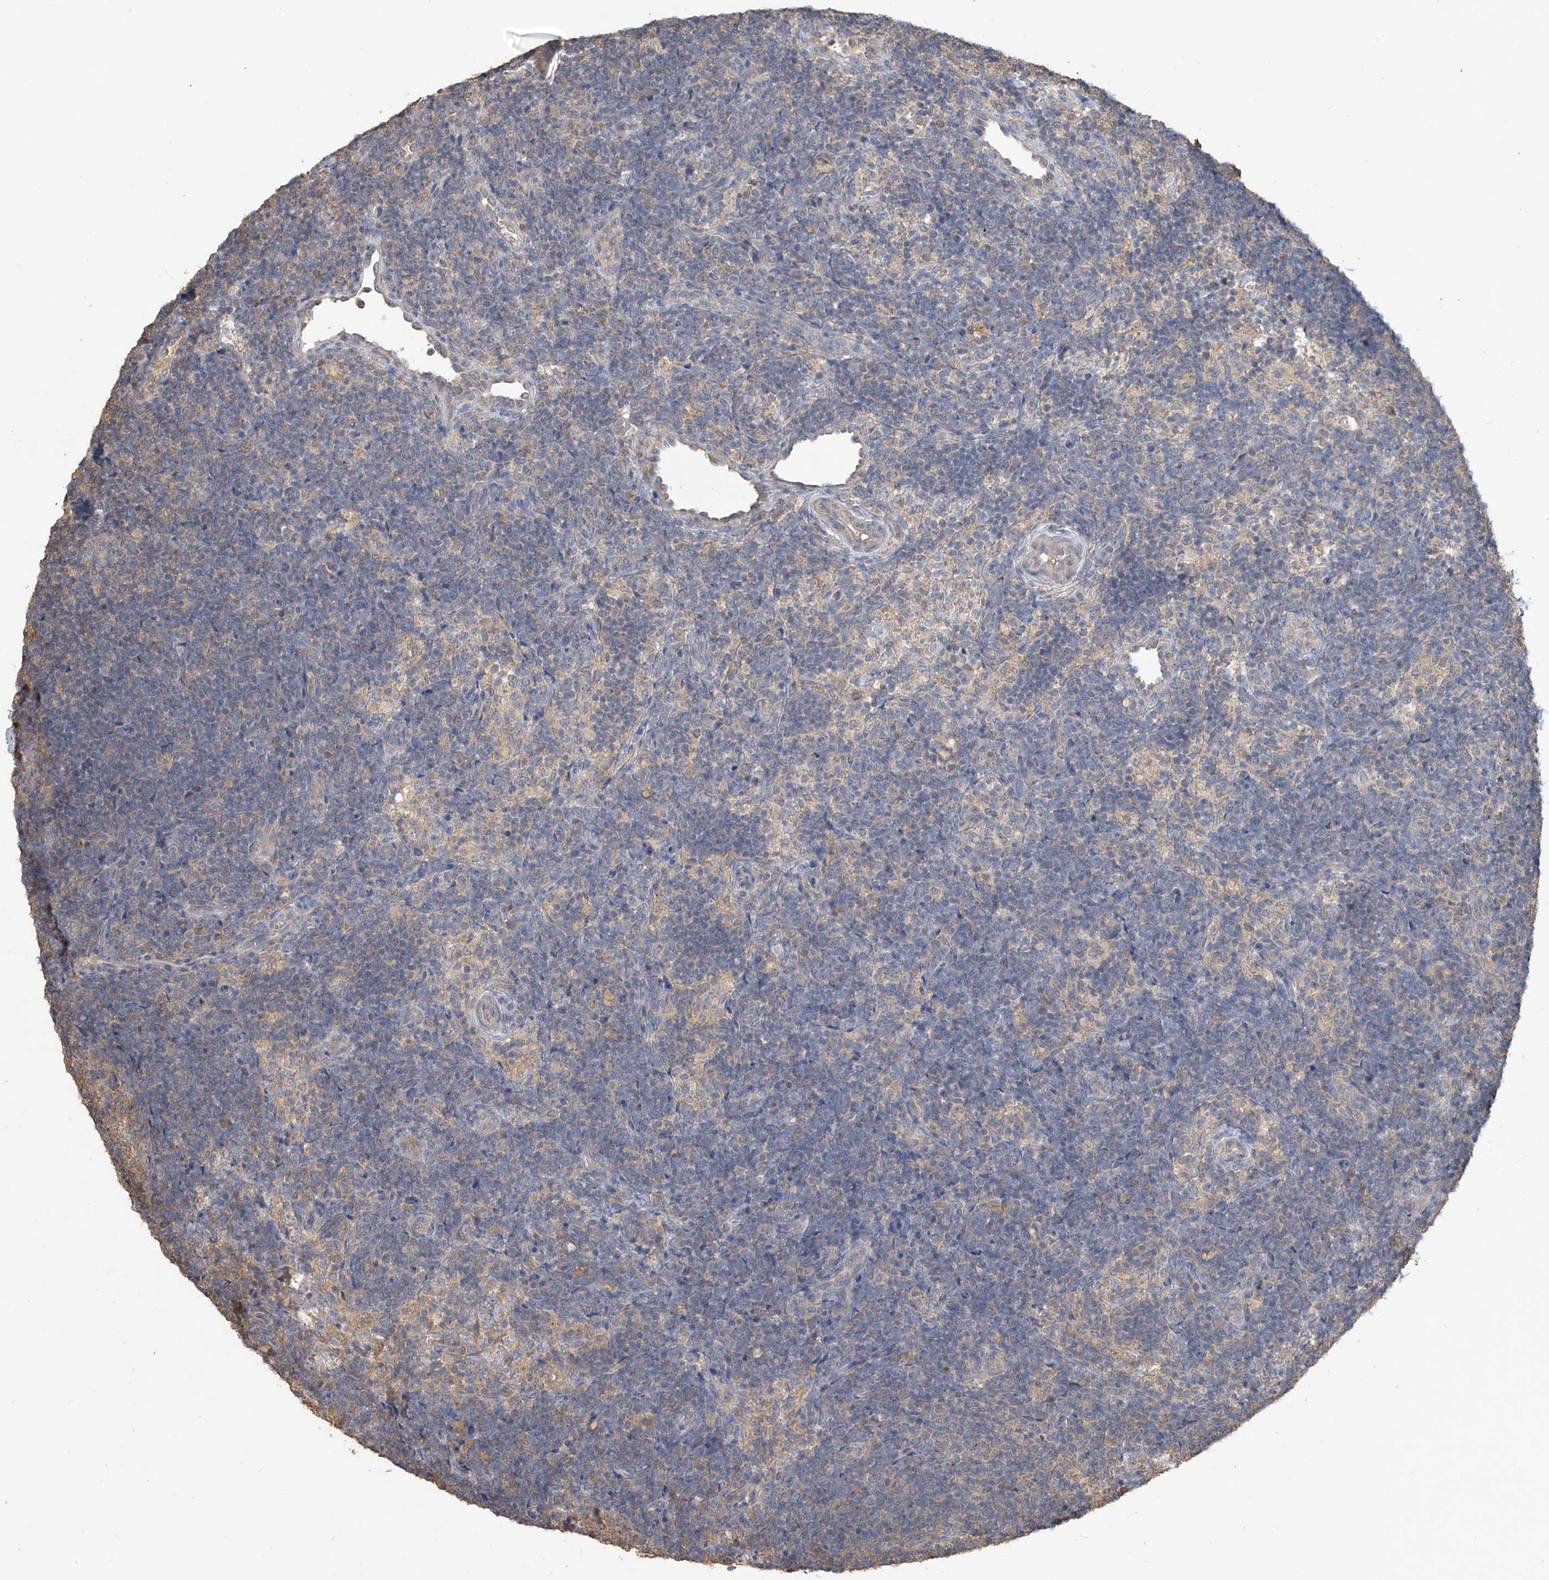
{"staining": {"intensity": "negative", "quantity": "none", "location": "none"}, "tissue": "lymph node", "cell_type": "Germinal center cells", "image_type": "normal", "snomed": [{"axis": "morphology", "description": "Normal tissue, NOS"}, {"axis": "topography", "description": "Lymph node"}], "caption": "Immunohistochemistry (IHC) of normal human lymph node reveals no positivity in germinal center cells. (Brightfield microscopy of DAB IHC at high magnification).", "gene": "SLFN14", "patient": {"sex": "female", "age": 22}}